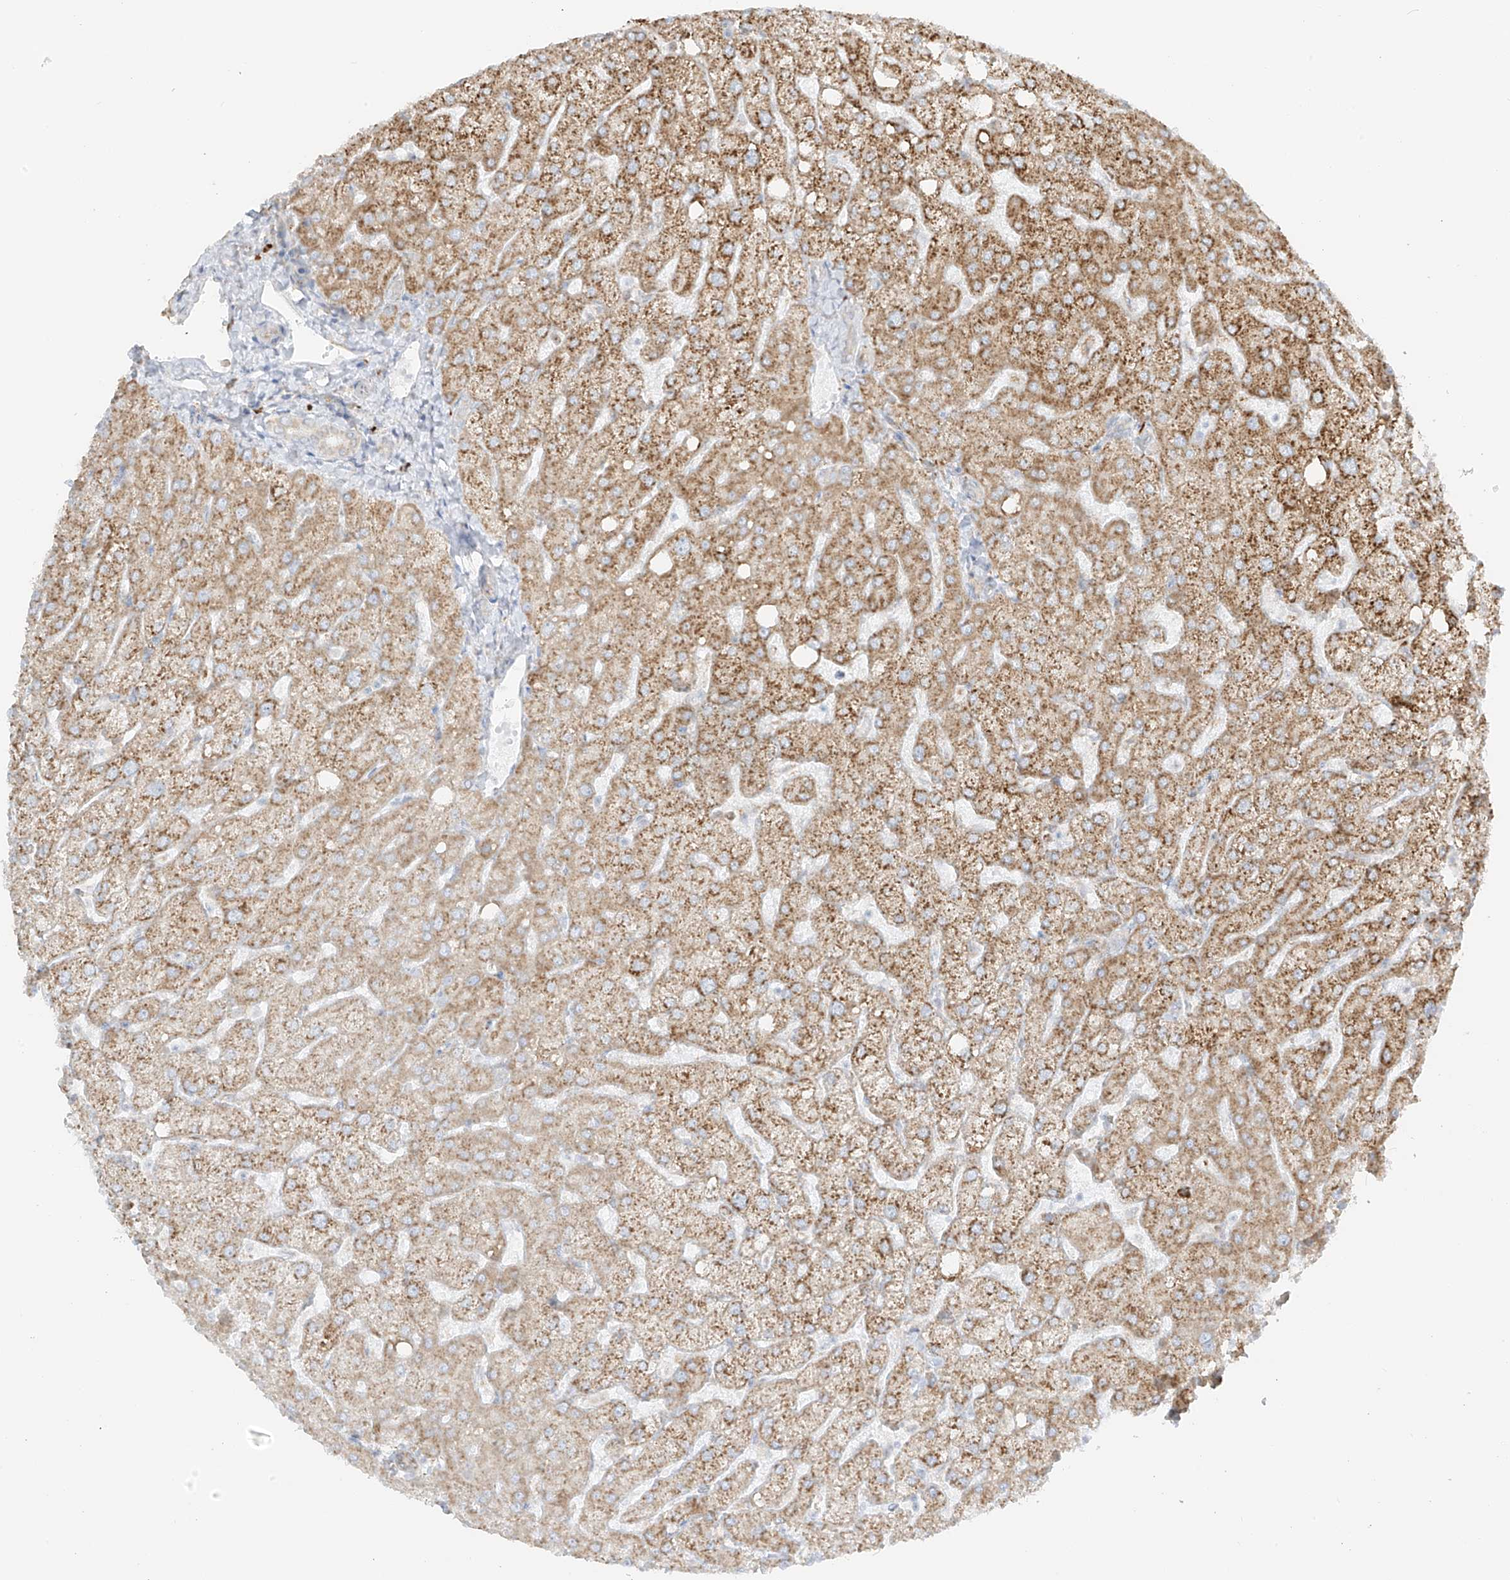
{"staining": {"intensity": "negative", "quantity": "none", "location": "none"}, "tissue": "liver", "cell_type": "Cholangiocytes", "image_type": "normal", "snomed": [{"axis": "morphology", "description": "Normal tissue, NOS"}, {"axis": "topography", "description": "Liver"}], "caption": "IHC micrograph of unremarkable liver: liver stained with DAB (3,3'-diaminobenzidine) demonstrates no significant protein positivity in cholangiocytes. The staining is performed using DAB brown chromogen with nuclei counter-stained in using hematoxylin.", "gene": "LRRC59", "patient": {"sex": "female", "age": 54}}